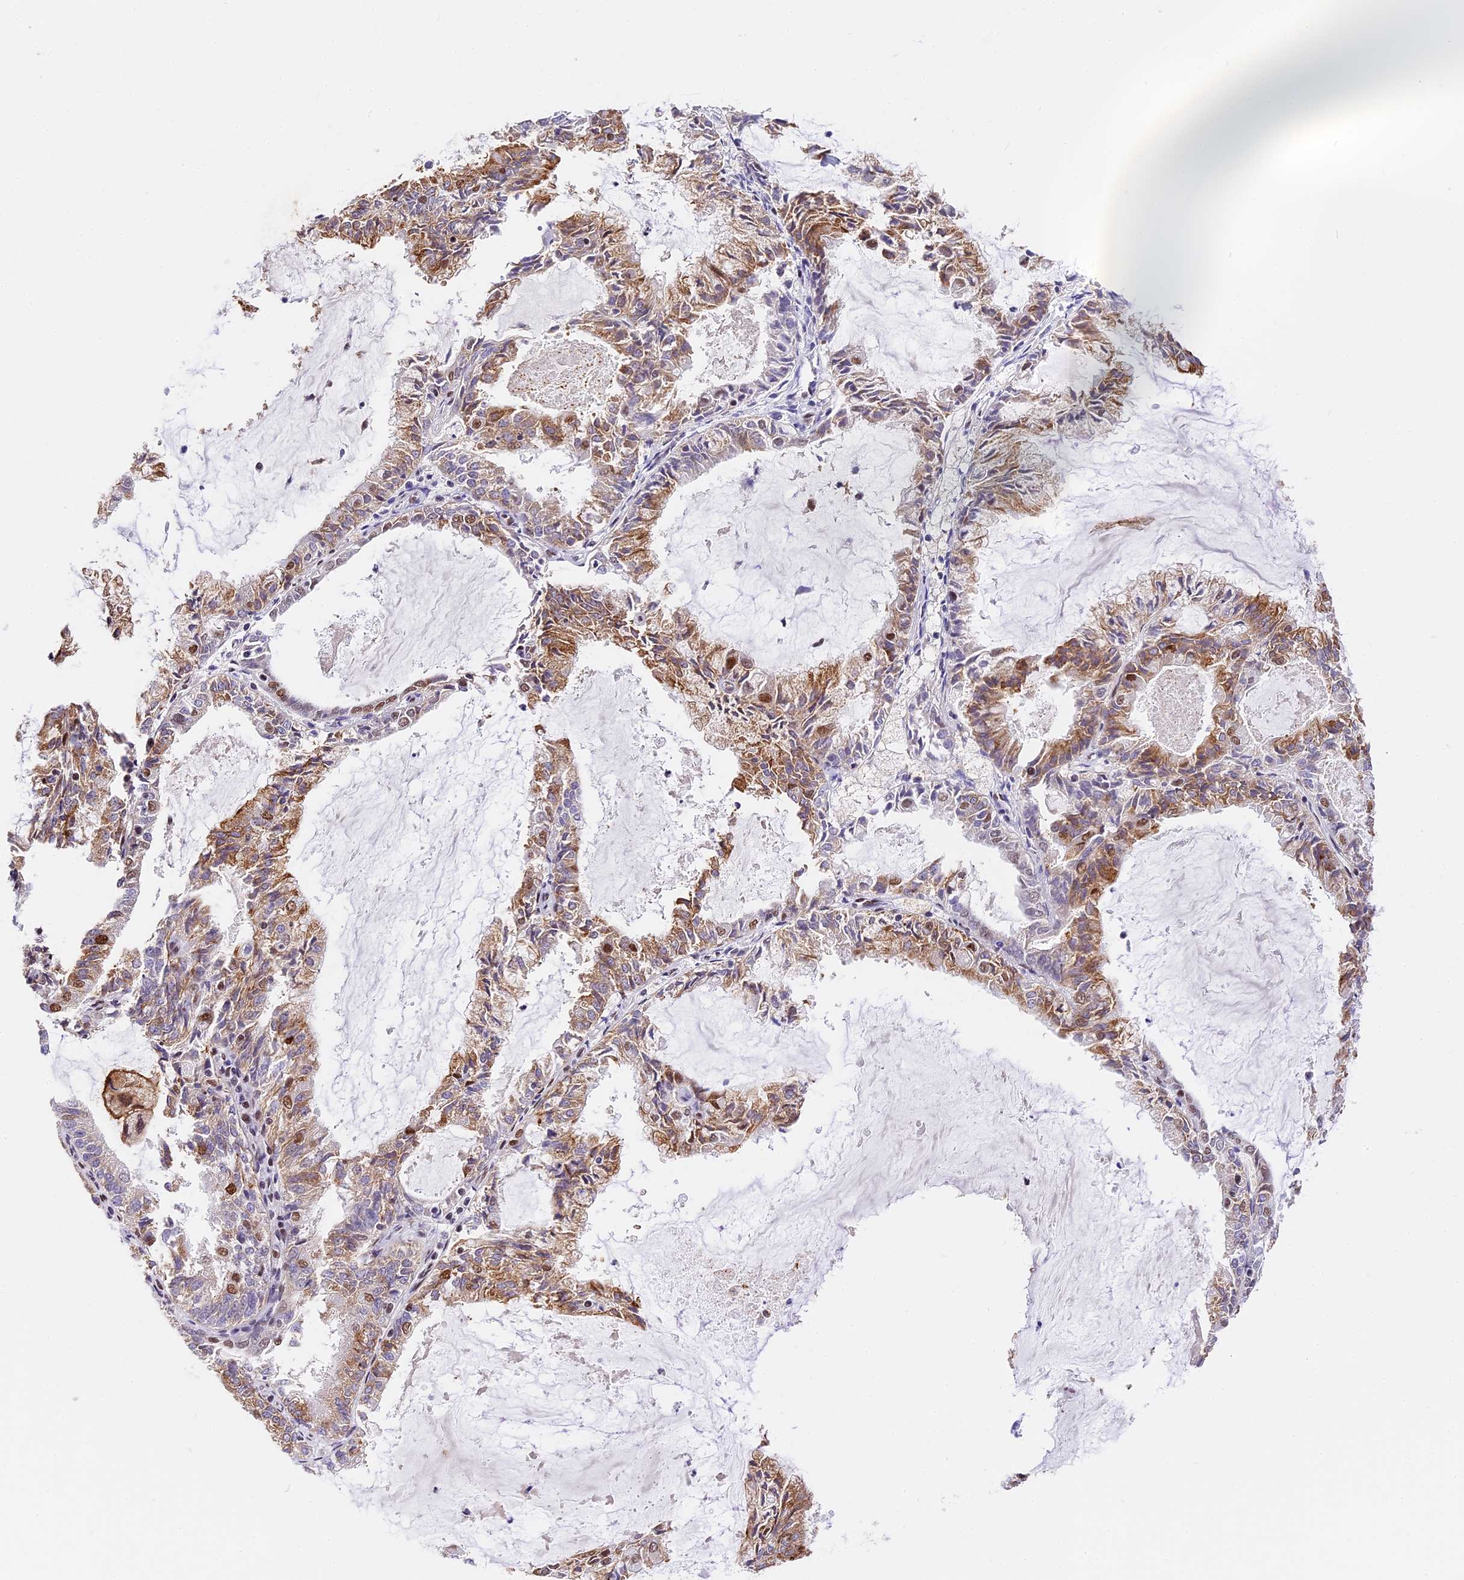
{"staining": {"intensity": "moderate", "quantity": ">75%", "location": "cytoplasmic/membranous,nuclear"}, "tissue": "endometrial cancer", "cell_type": "Tumor cells", "image_type": "cancer", "snomed": [{"axis": "morphology", "description": "Adenocarcinoma, NOS"}, {"axis": "topography", "description": "Endometrium"}], "caption": "Endometrial cancer (adenocarcinoma) stained for a protein (brown) demonstrates moderate cytoplasmic/membranous and nuclear positive staining in about >75% of tumor cells.", "gene": "SBNO1", "patient": {"sex": "female", "age": 57}}